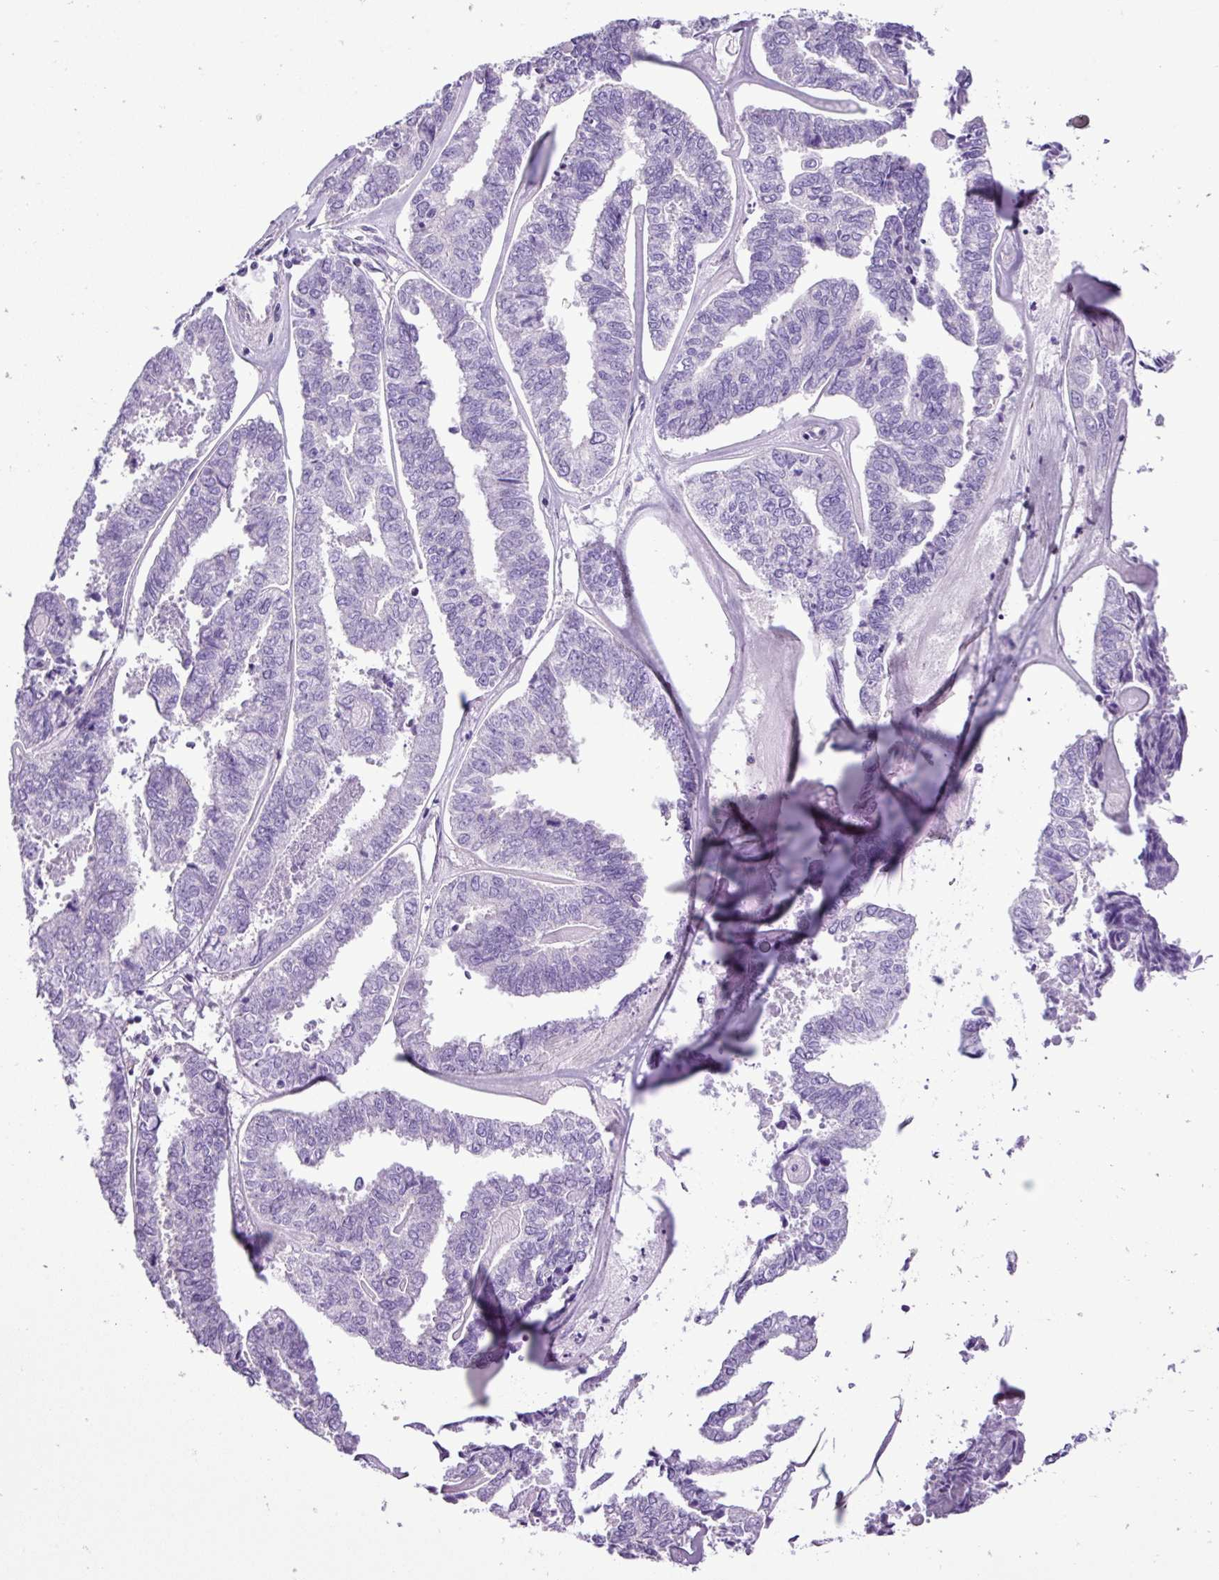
{"staining": {"intensity": "negative", "quantity": "none", "location": "none"}, "tissue": "endometrial cancer", "cell_type": "Tumor cells", "image_type": "cancer", "snomed": [{"axis": "morphology", "description": "Adenocarcinoma, NOS"}, {"axis": "topography", "description": "Endometrium"}], "caption": "Immunohistochemical staining of adenocarcinoma (endometrial) shows no significant expression in tumor cells.", "gene": "ZNF334", "patient": {"sex": "female", "age": 73}}